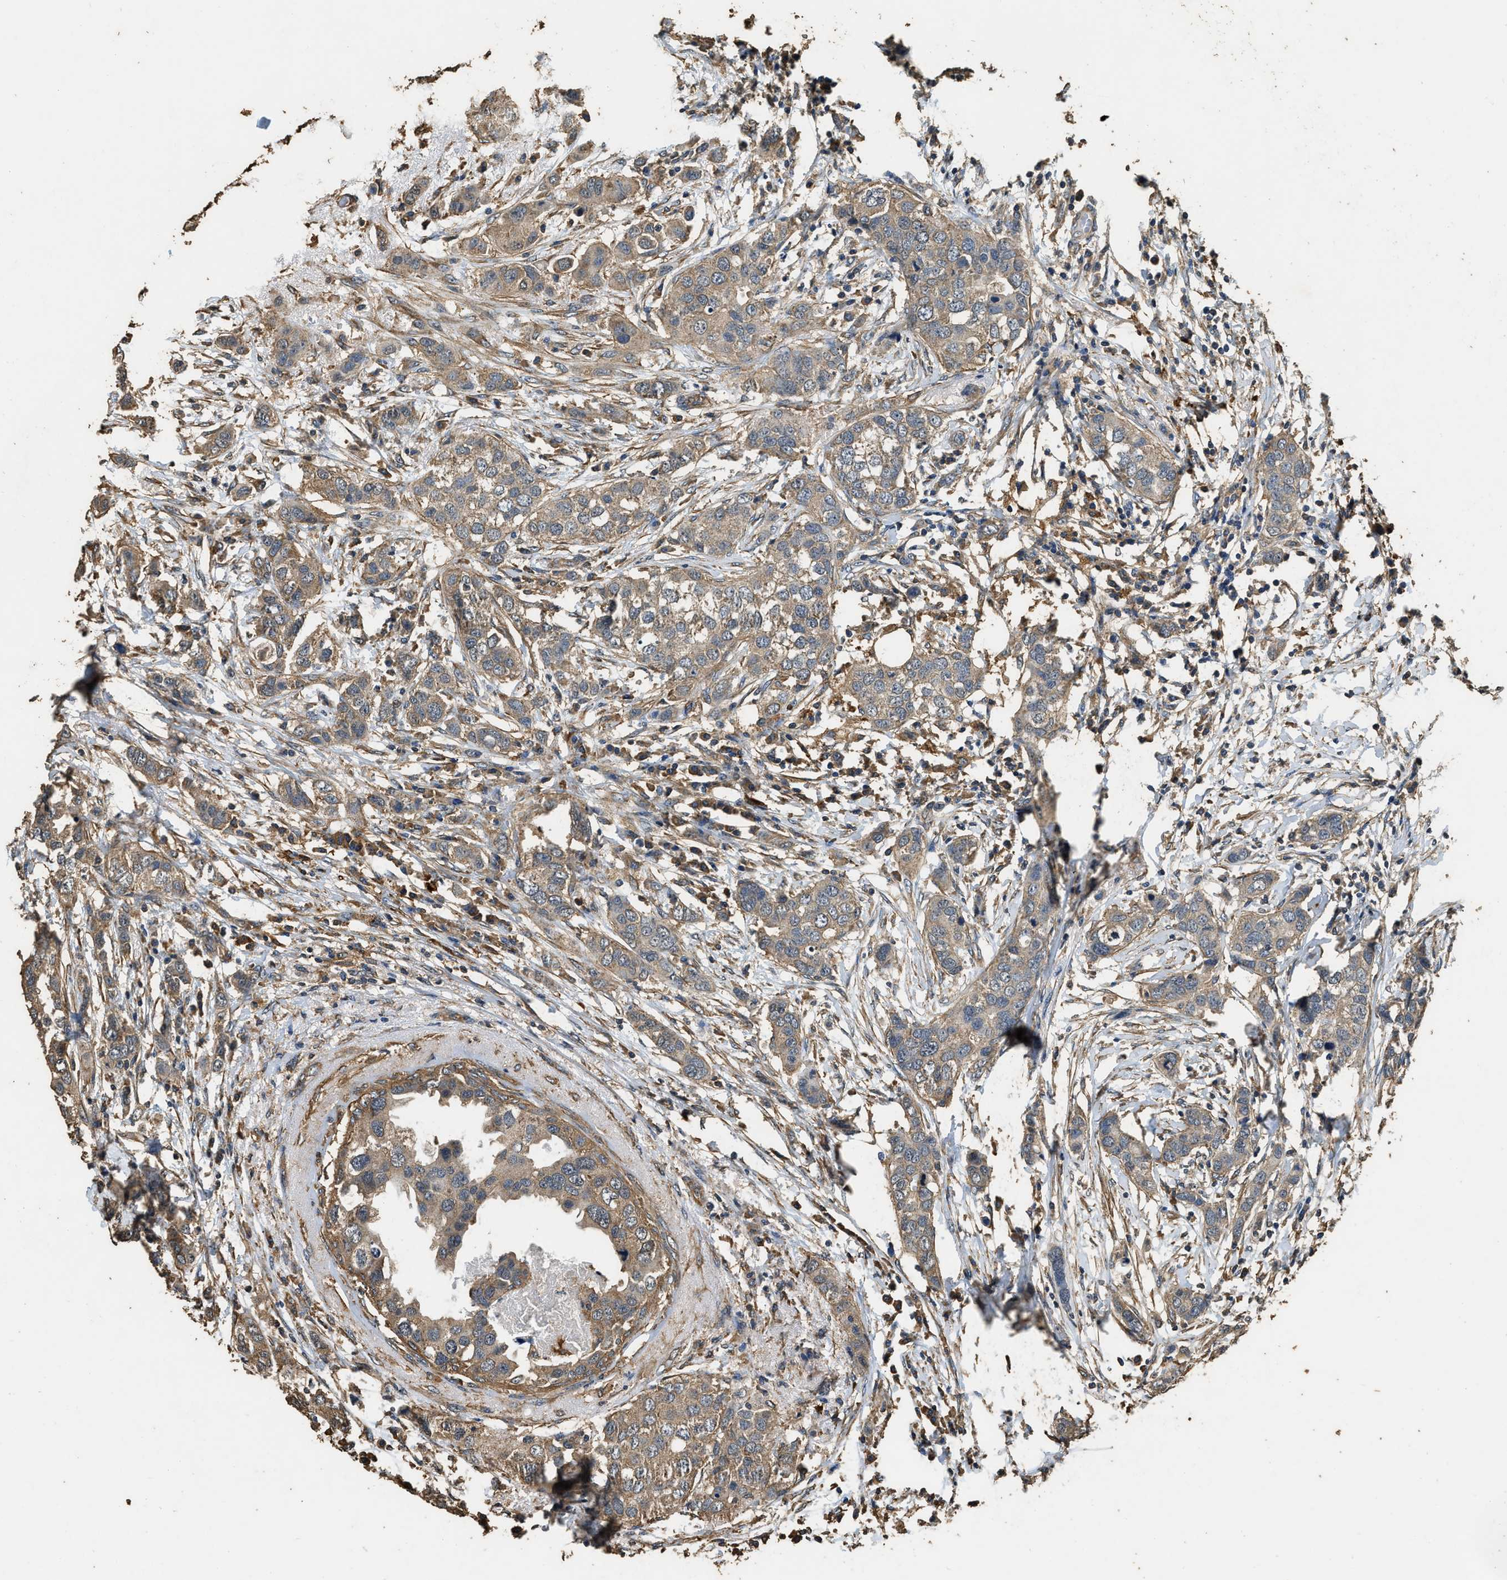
{"staining": {"intensity": "weak", "quantity": ">75%", "location": "cytoplasmic/membranous"}, "tissue": "breast cancer", "cell_type": "Tumor cells", "image_type": "cancer", "snomed": [{"axis": "morphology", "description": "Duct carcinoma"}, {"axis": "topography", "description": "Breast"}], "caption": "IHC (DAB) staining of human infiltrating ductal carcinoma (breast) reveals weak cytoplasmic/membranous protein expression in approximately >75% of tumor cells. IHC stains the protein in brown and the nuclei are stained blue.", "gene": "MIB1", "patient": {"sex": "female", "age": 50}}